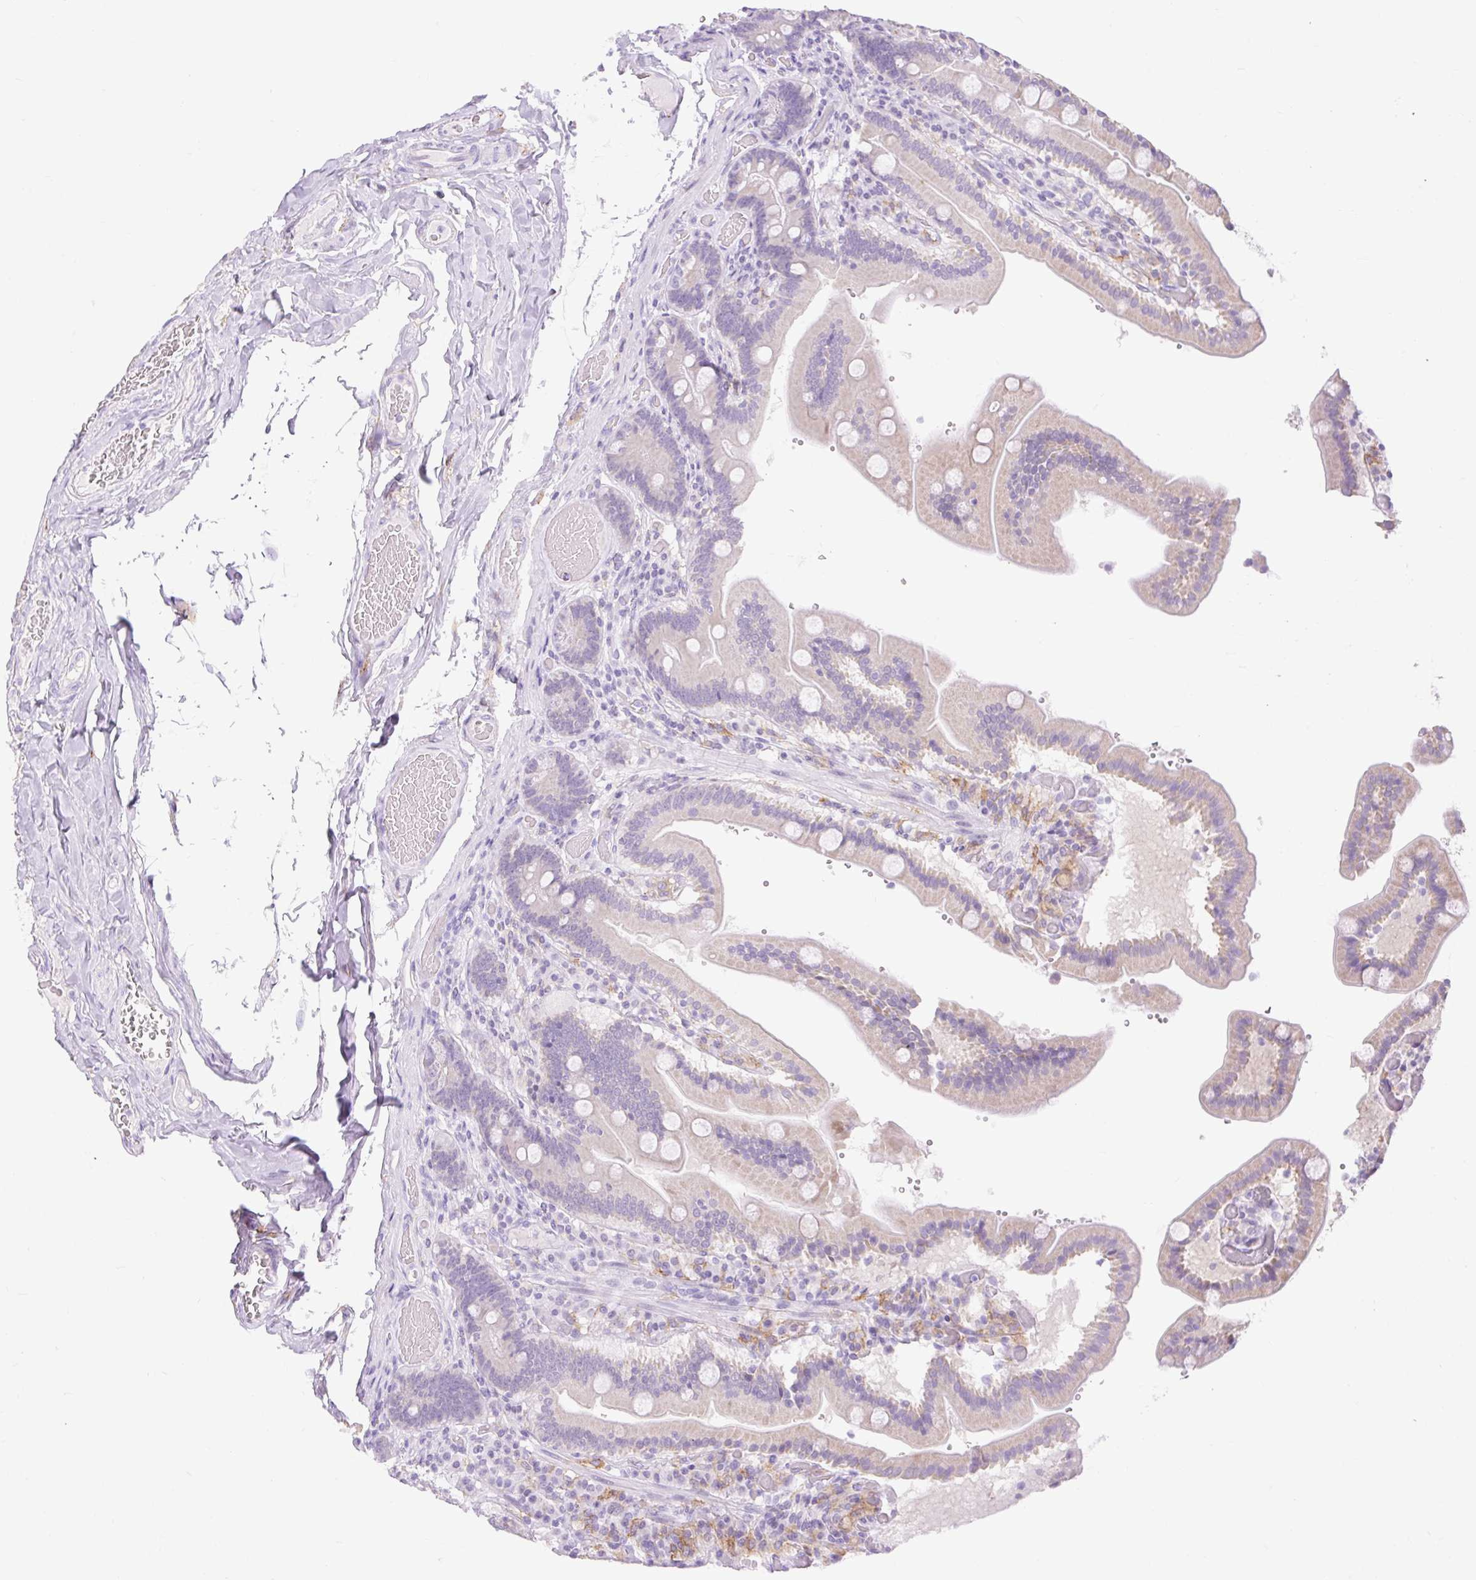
{"staining": {"intensity": "weak", "quantity": "25%-75%", "location": "cytoplasmic/membranous"}, "tissue": "duodenum", "cell_type": "Glandular cells", "image_type": "normal", "snomed": [{"axis": "morphology", "description": "Normal tissue, NOS"}, {"axis": "topography", "description": "Duodenum"}], "caption": "This image displays IHC staining of unremarkable duodenum, with low weak cytoplasmic/membranous expression in about 25%-75% of glandular cells.", "gene": "SIGLEC1", "patient": {"sex": "female", "age": 62}}